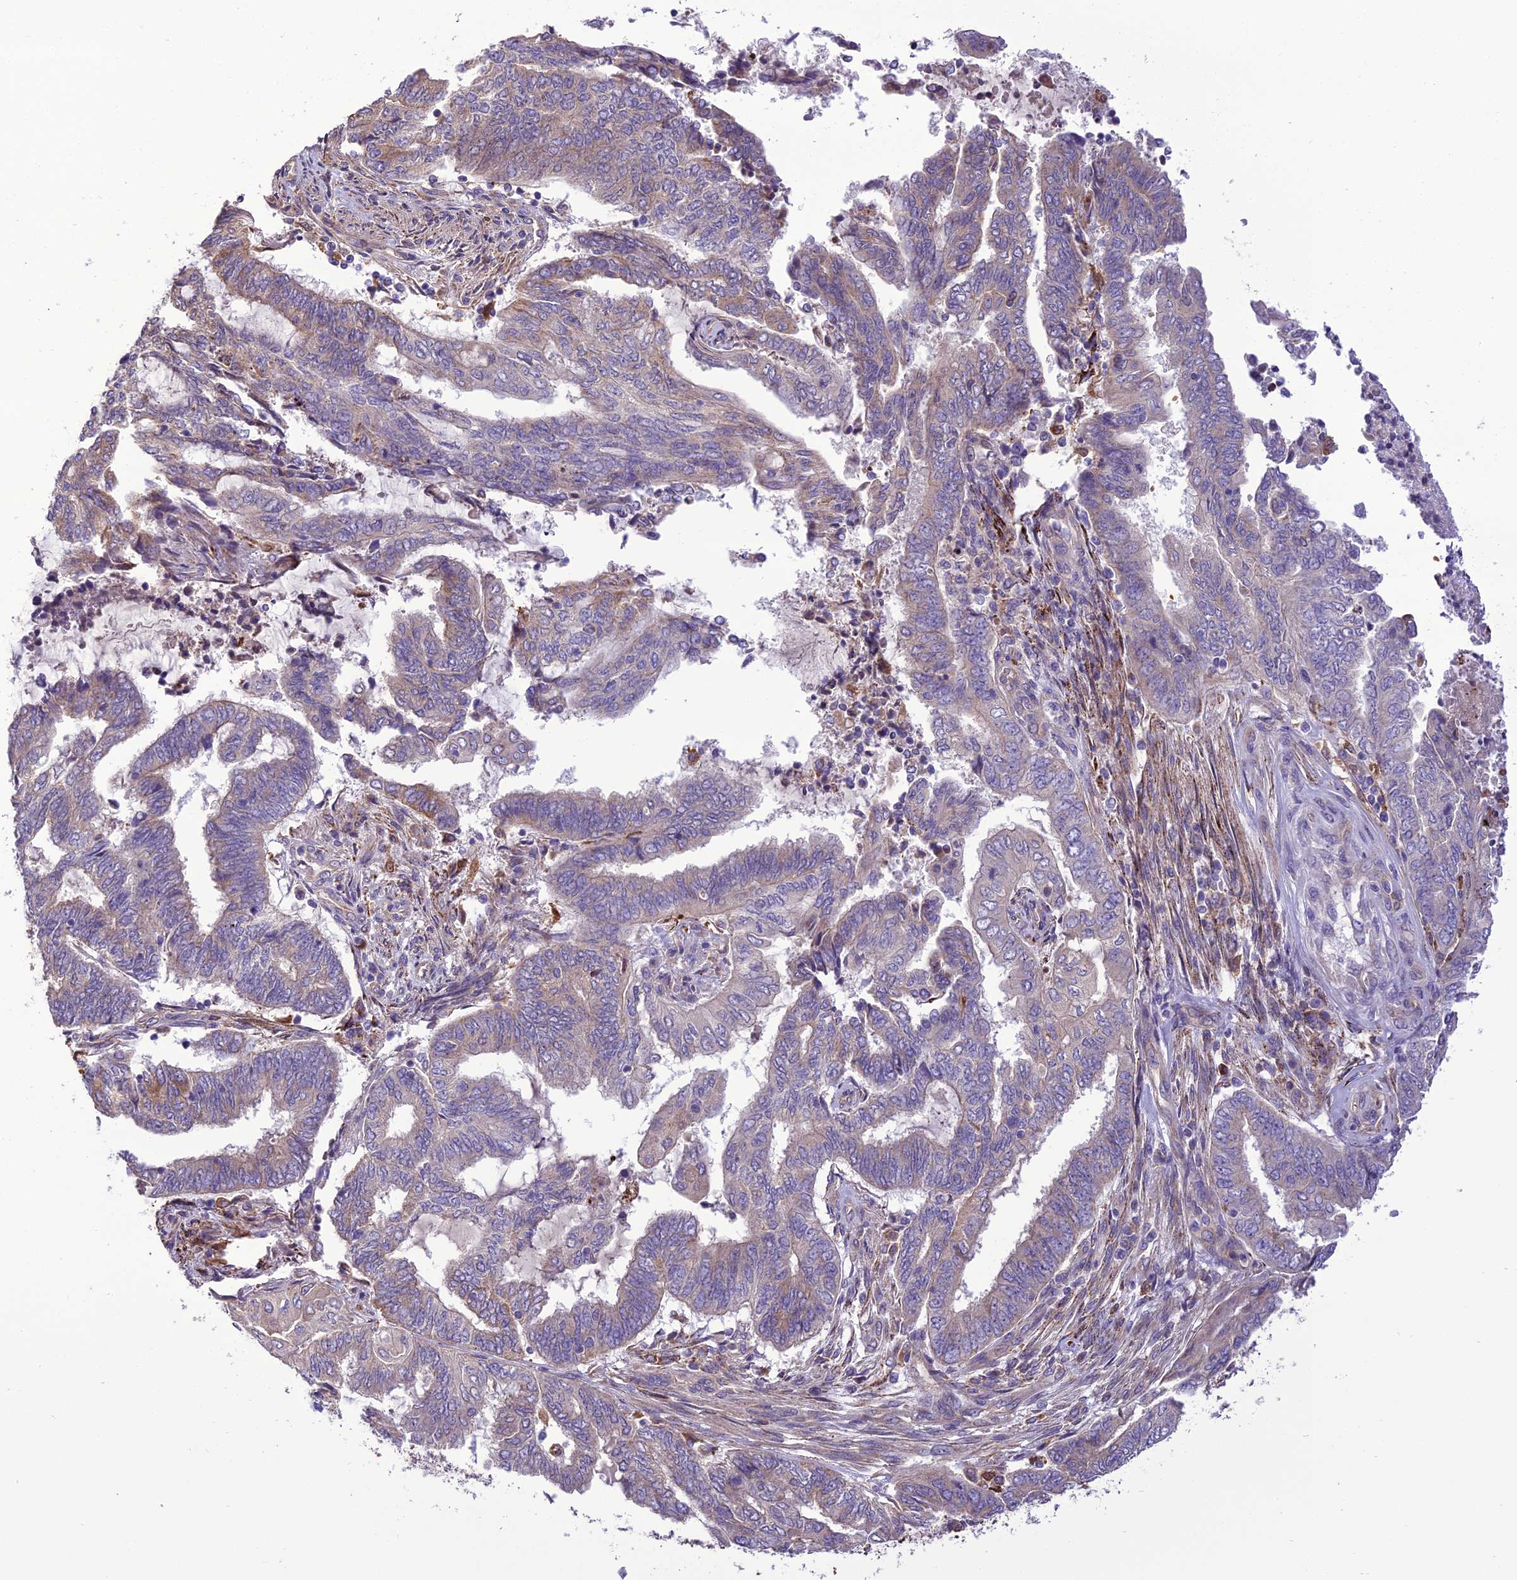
{"staining": {"intensity": "weak", "quantity": "25%-75%", "location": "cytoplasmic/membranous"}, "tissue": "endometrial cancer", "cell_type": "Tumor cells", "image_type": "cancer", "snomed": [{"axis": "morphology", "description": "Adenocarcinoma, NOS"}, {"axis": "topography", "description": "Uterus"}, {"axis": "topography", "description": "Endometrium"}], "caption": "A low amount of weak cytoplasmic/membranous expression is seen in approximately 25%-75% of tumor cells in adenocarcinoma (endometrial) tissue.", "gene": "TBC1D24", "patient": {"sex": "female", "age": 70}}